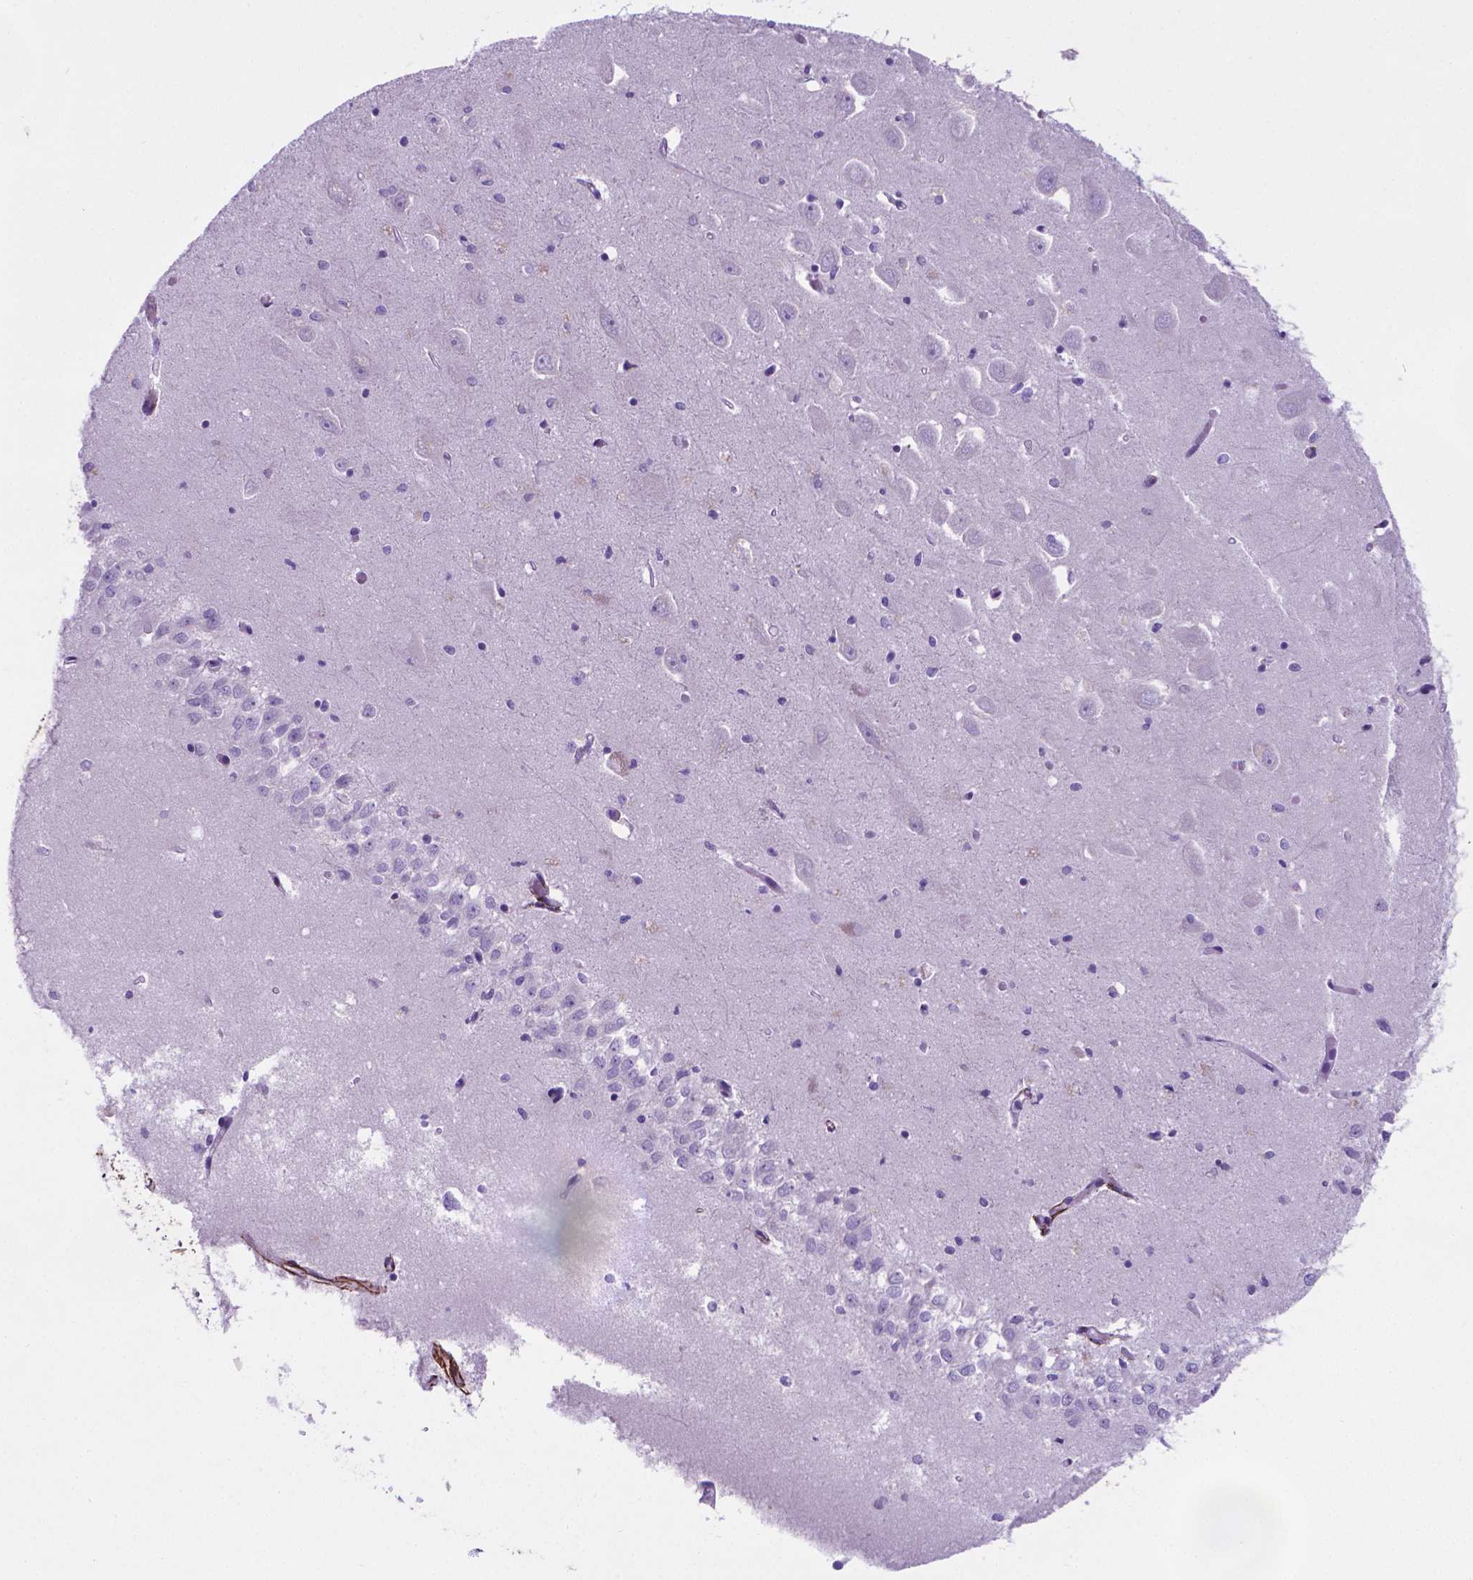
{"staining": {"intensity": "negative", "quantity": "none", "location": "none"}, "tissue": "hippocampus", "cell_type": "Glial cells", "image_type": "normal", "snomed": [{"axis": "morphology", "description": "Normal tissue, NOS"}, {"axis": "topography", "description": "Hippocampus"}], "caption": "This is an immunohistochemistry (IHC) photomicrograph of normal hippocampus. There is no positivity in glial cells.", "gene": "MFAP2", "patient": {"sex": "female", "age": 64}}